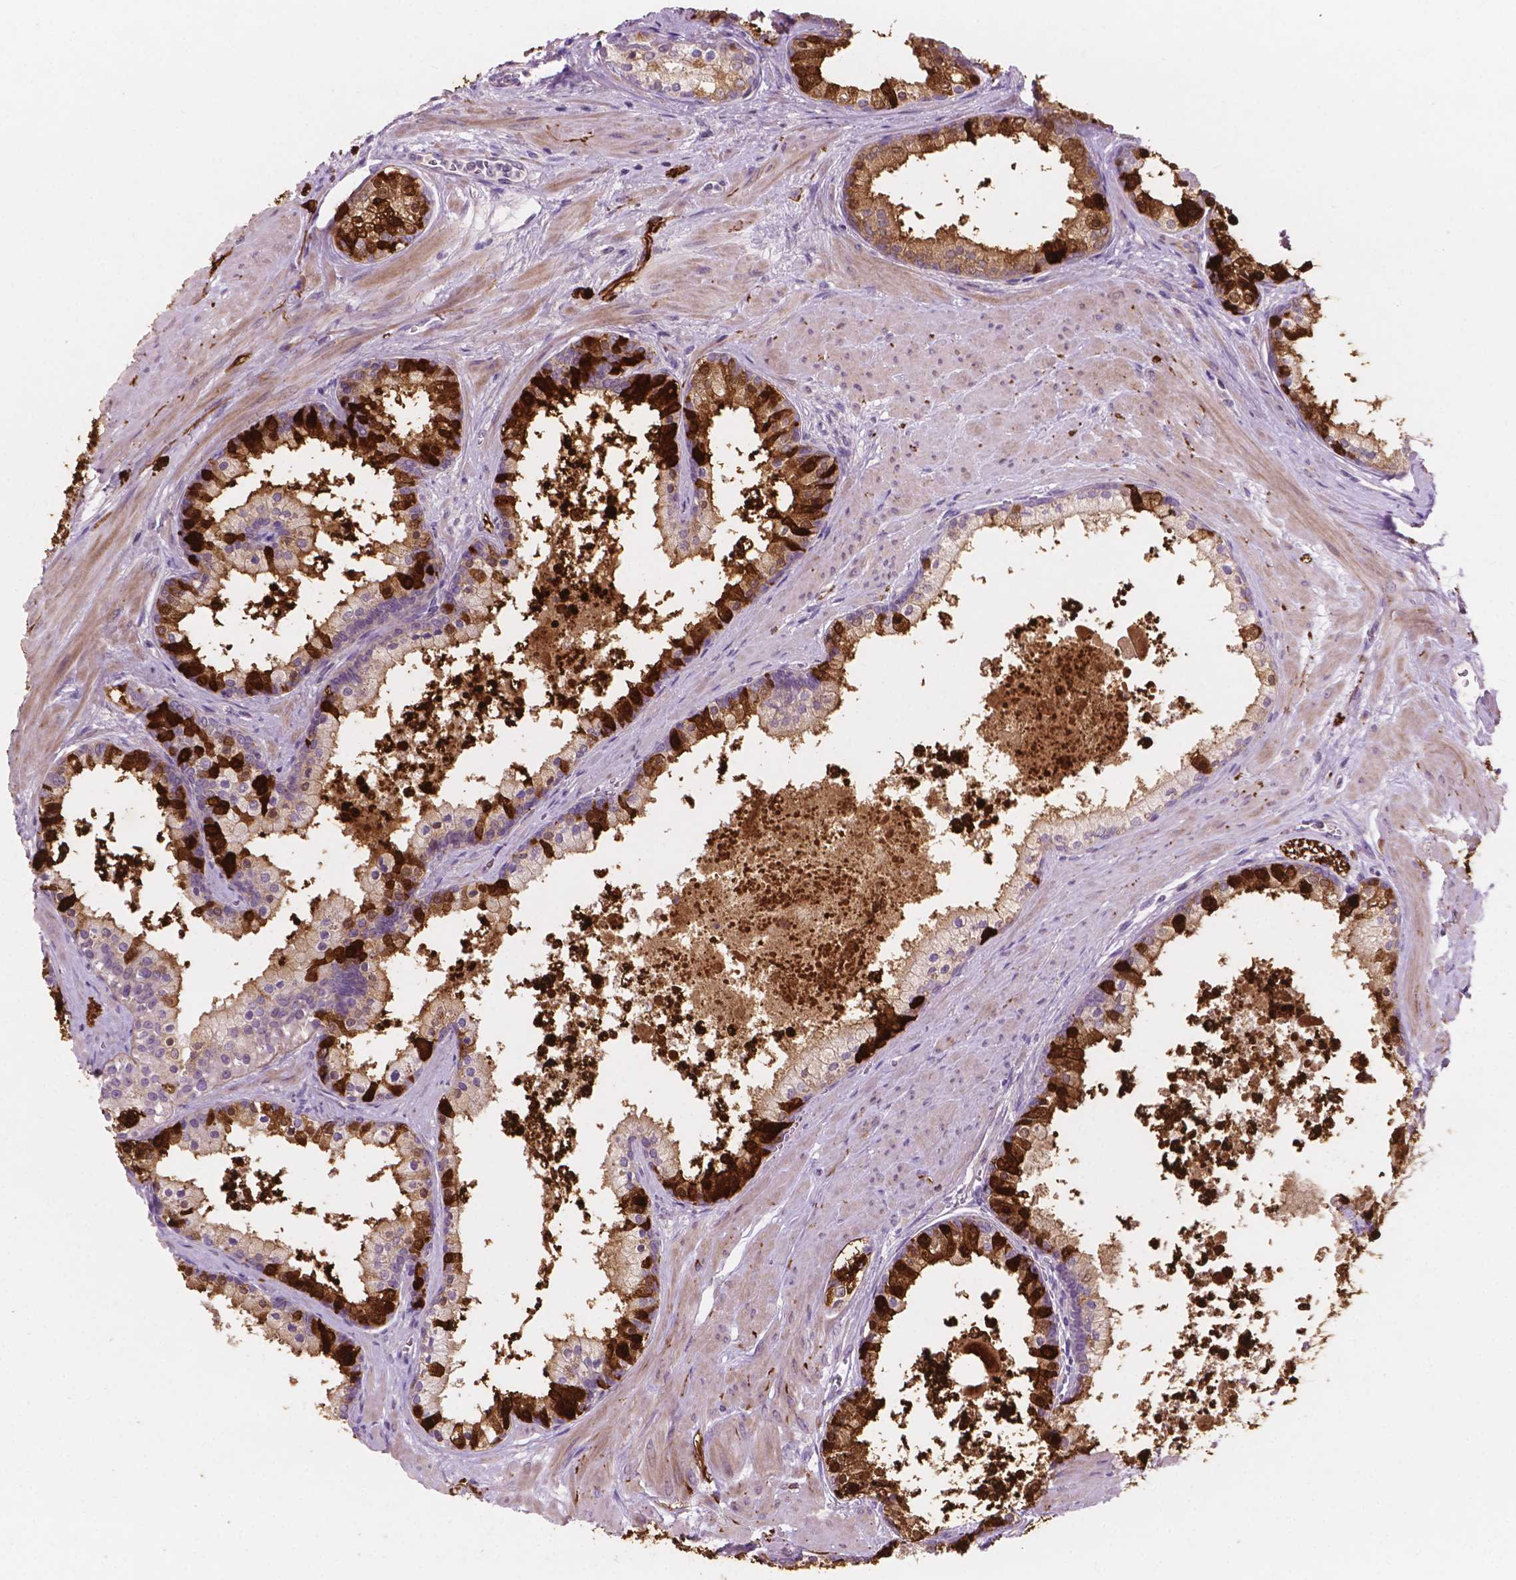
{"staining": {"intensity": "moderate", "quantity": "<25%", "location": "cytoplasmic/membranous"}, "tissue": "prostate", "cell_type": "Glandular cells", "image_type": "normal", "snomed": [{"axis": "morphology", "description": "Normal tissue, NOS"}, {"axis": "topography", "description": "Prostate"}], "caption": "IHC of normal human prostate demonstrates low levels of moderate cytoplasmic/membranous positivity in approximately <25% of glandular cells. (DAB IHC, brown staining for protein, blue staining for nuclei).", "gene": "LRP1B", "patient": {"sex": "male", "age": 61}}